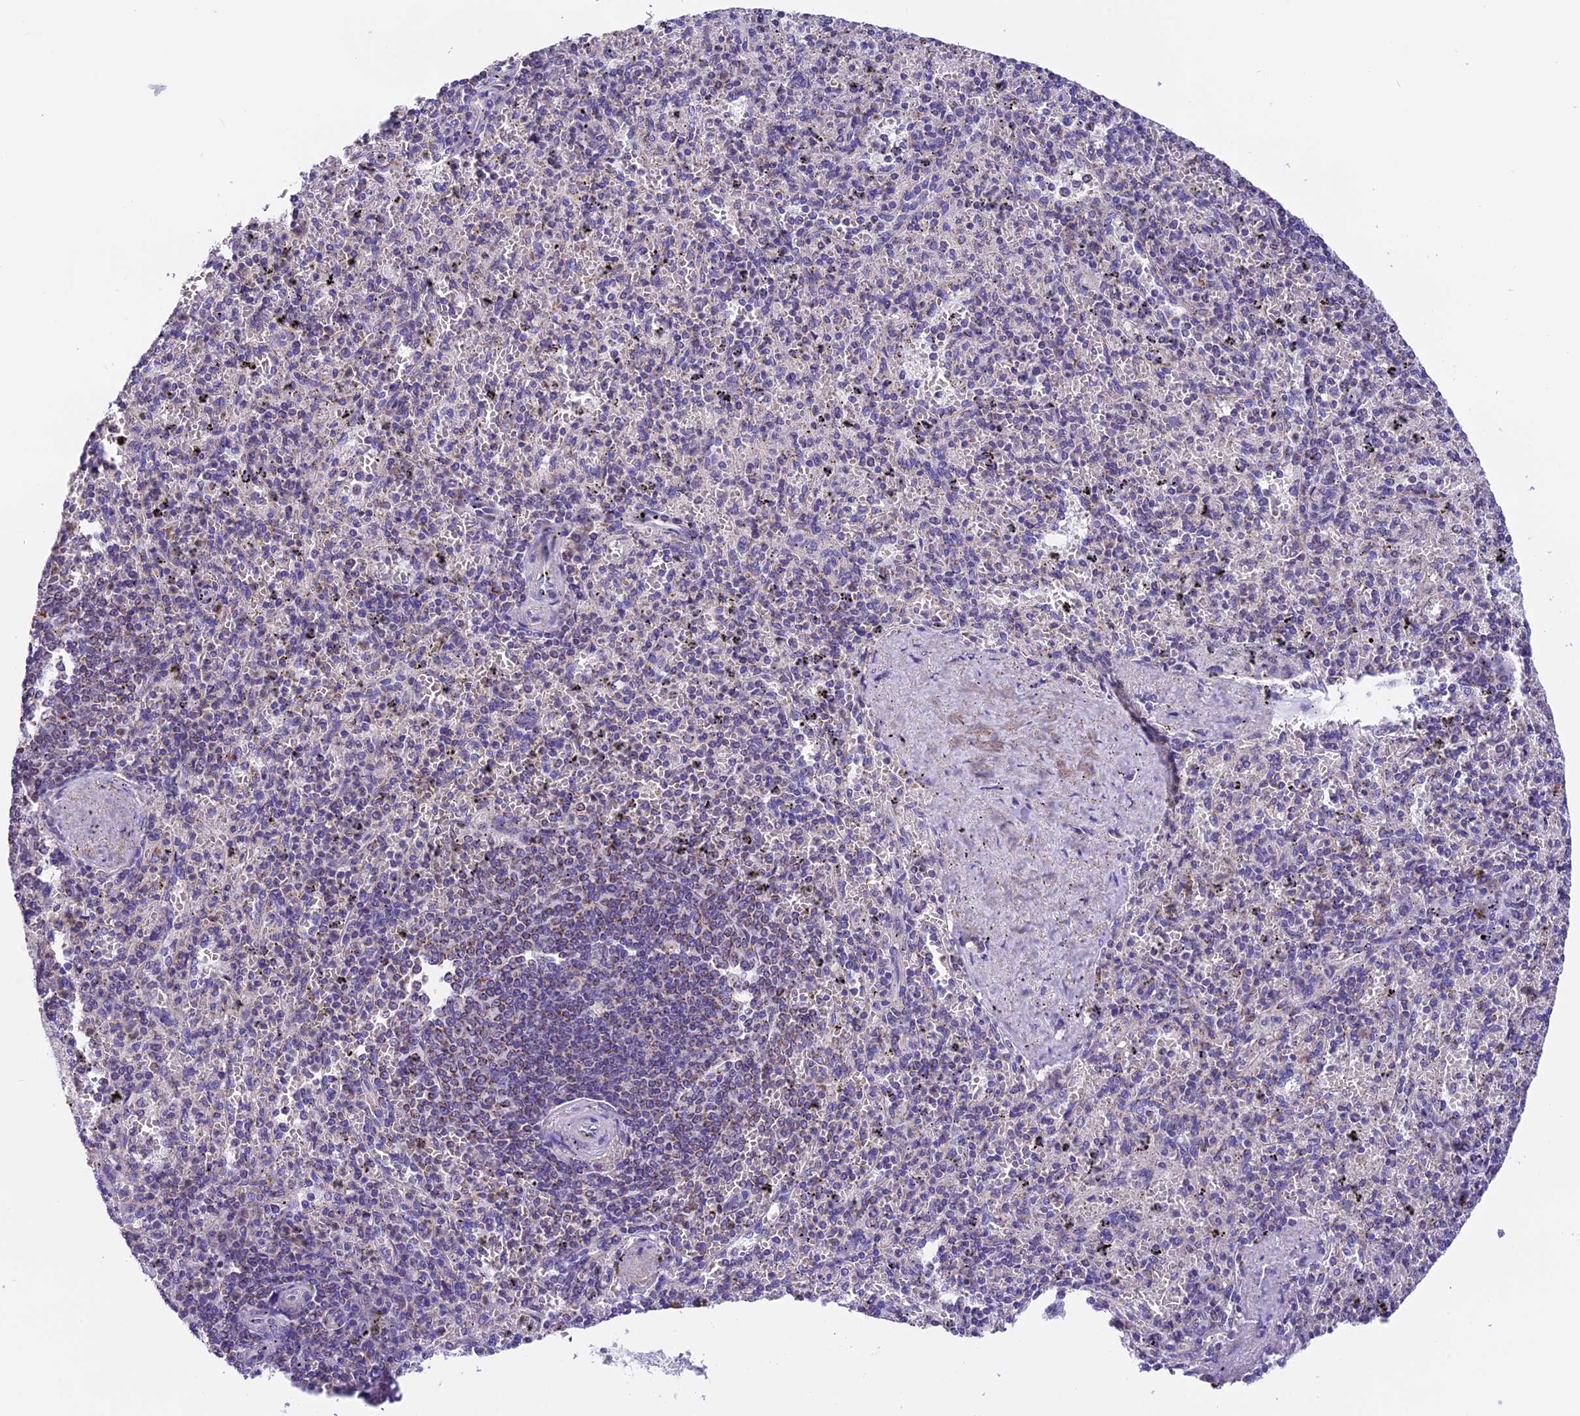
{"staining": {"intensity": "moderate", "quantity": "<25%", "location": "cytoplasmic/membranous"}, "tissue": "spleen", "cell_type": "Cells in red pulp", "image_type": "normal", "snomed": [{"axis": "morphology", "description": "Normal tissue, NOS"}, {"axis": "topography", "description": "Spleen"}], "caption": "This is a micrograph of immunohistochemistry (IHC) staining of normal spleen, which shows moderate positivity in the cytoplasmic/membranous of cells in red pulp.", "gene": "MGME1", "patient": {"sex": "male", "age": 82}}